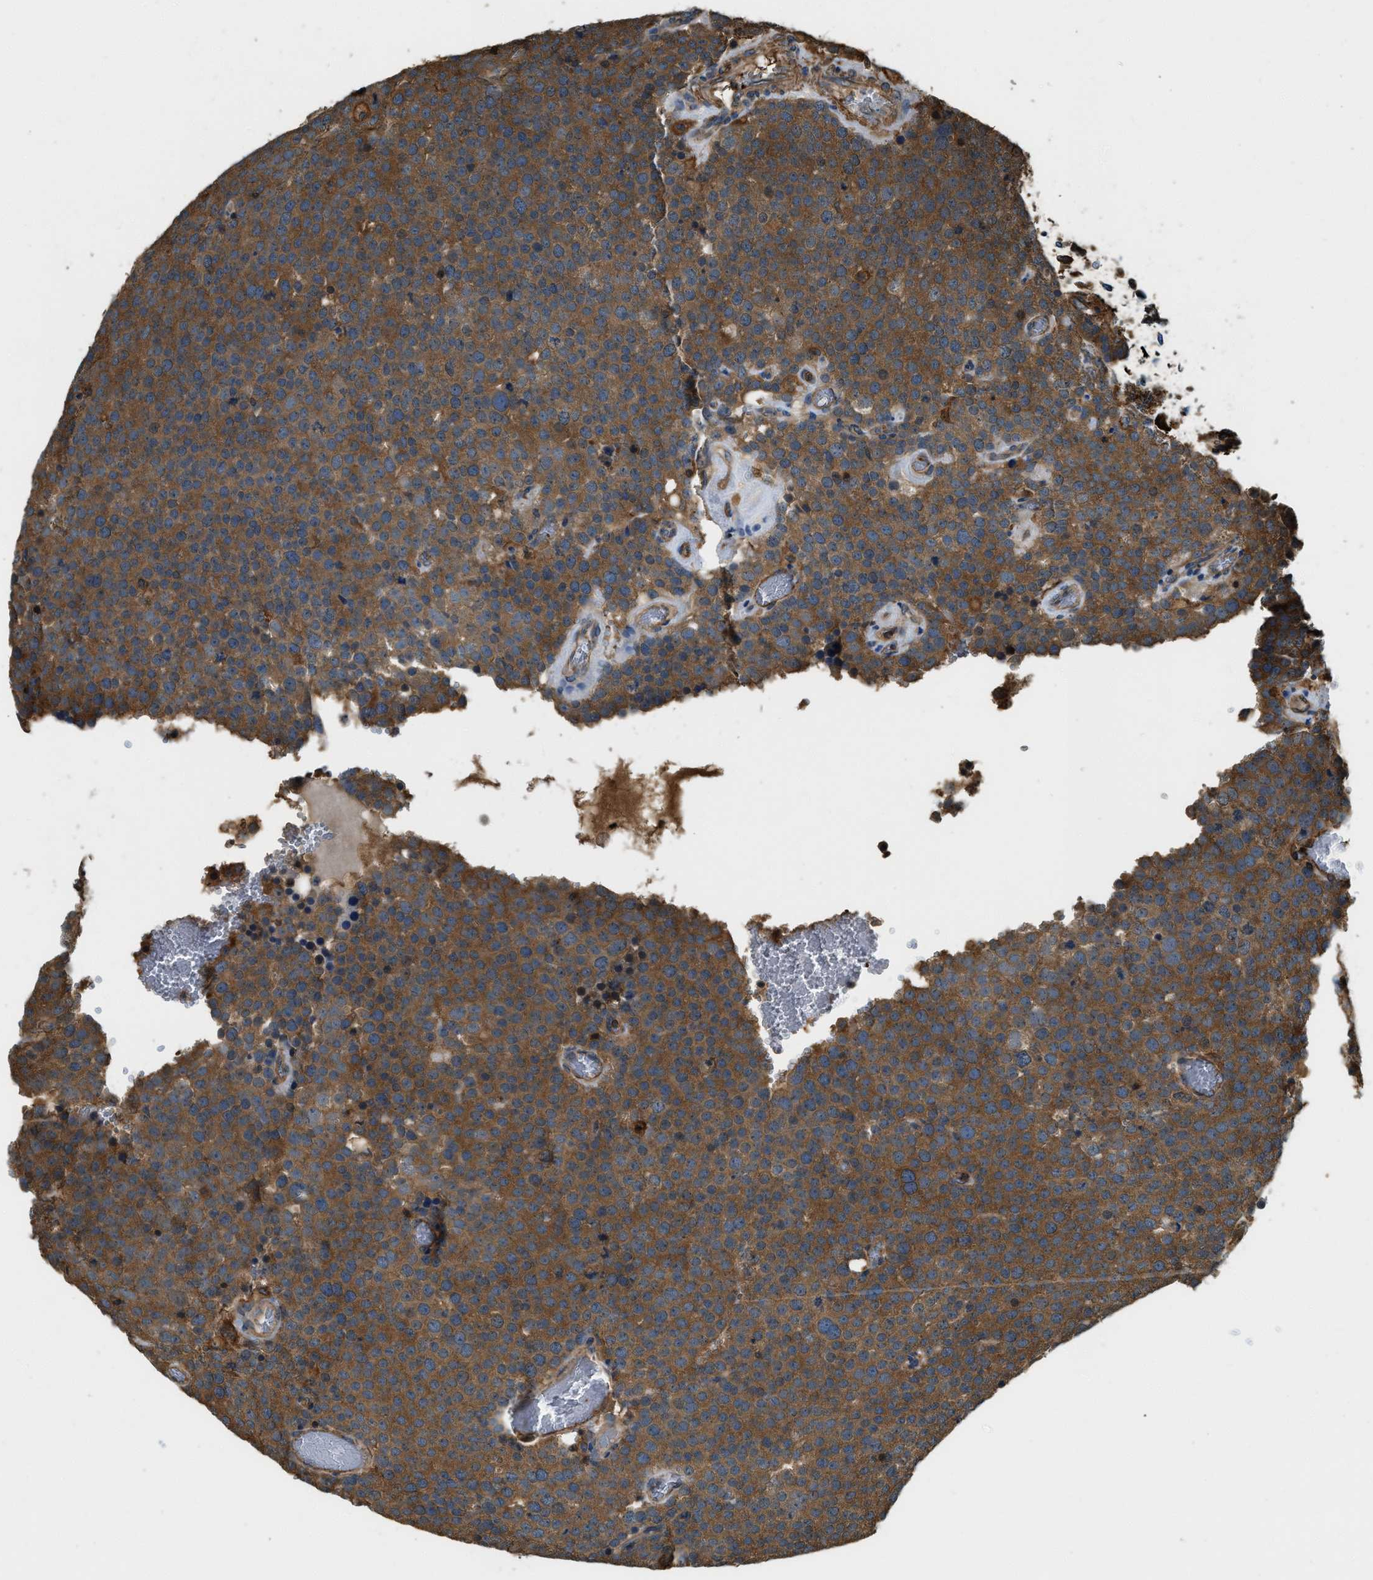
{"staining": {"intensity": "strong", "quantity": ">75%", "location": "cytoplasmic/membranous"}, "tissue": "testis cancer", "cell_type": "Tumor cells", "image_type": "cancer", "snomed": [{"axis": "morphology", "description": "Normal tissue, NOS"}, {"axis": "morphology", "description": "Seminoma, NOS"}, {"axis": "topography", "description": "Testis"}], "caption": "Immunohistochemical staining of human testis cancer shows strong cytoplasmic/membranous protein expression in approximately >75% of tumor cells.", "gene": "YARS1", "patient": {"sex": "male", "age": 71}}